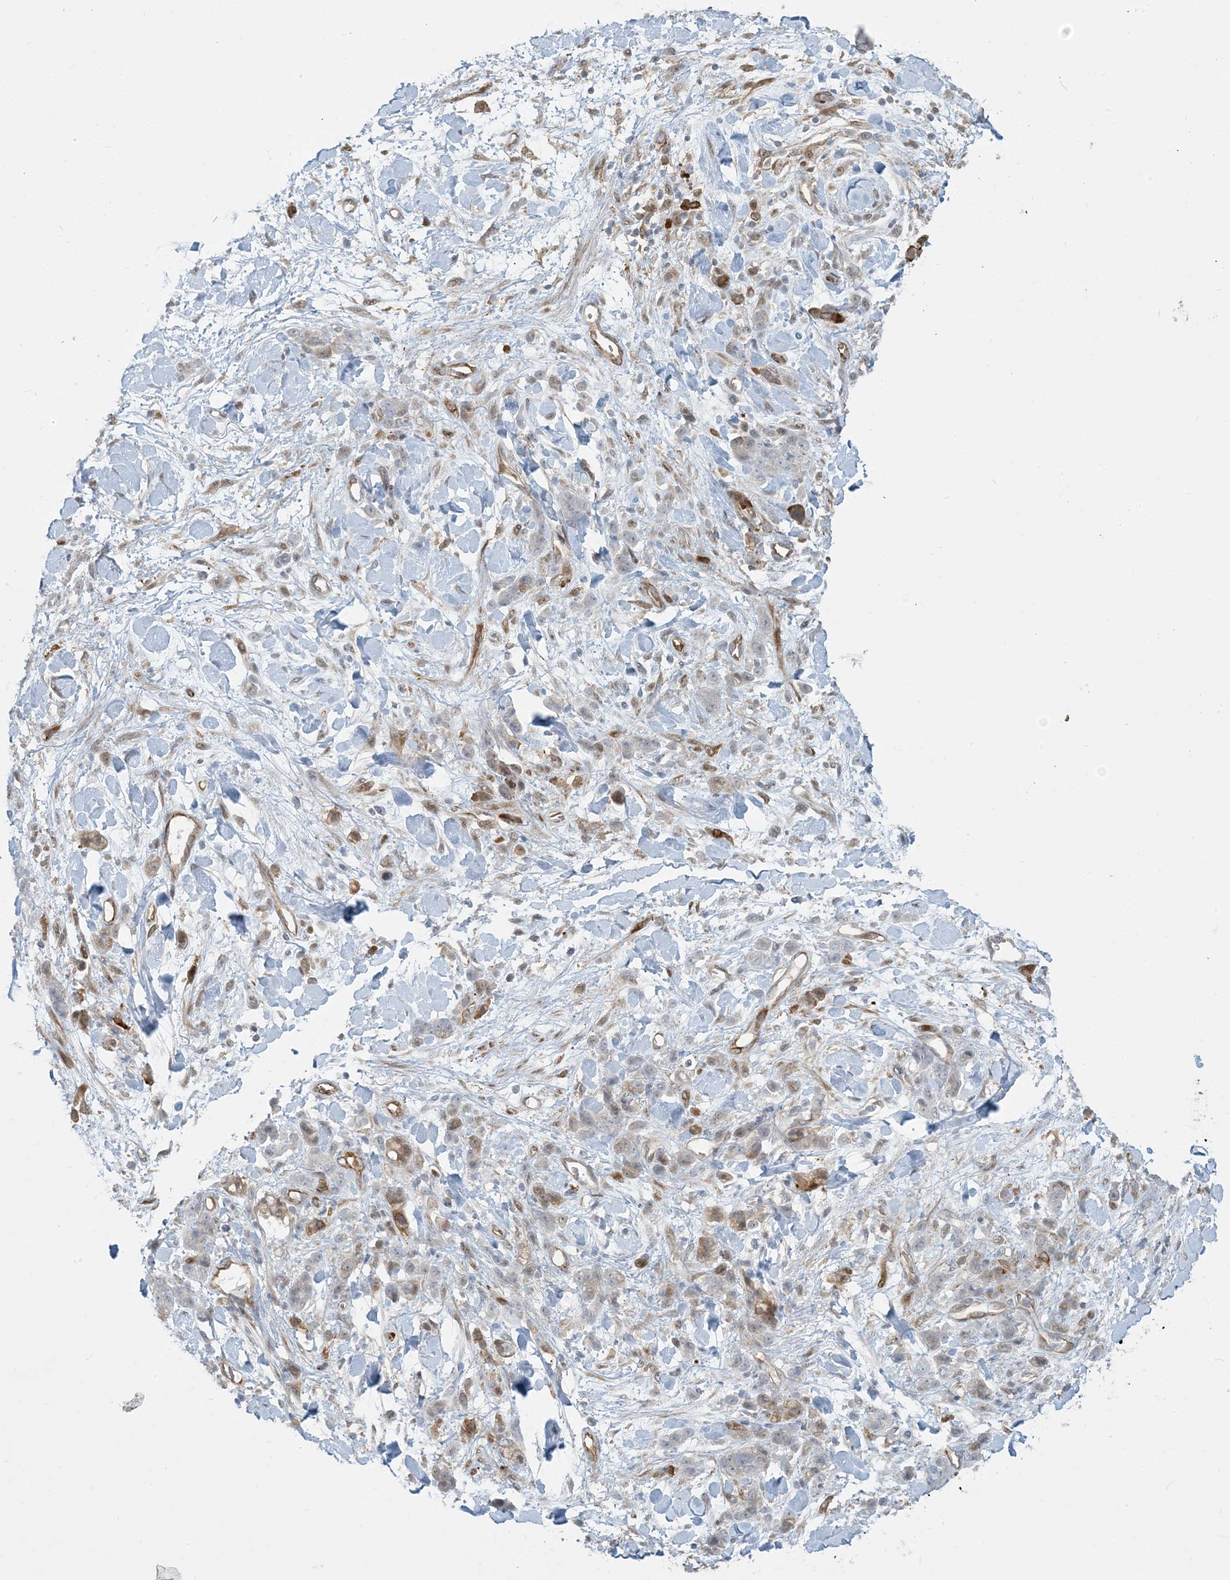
{"staining": {"intensity": "weak", "quantity": "25%-75%", "location": "cytoplasmic/membranous"}, "tissue": "stomach cancer", "cell_type": "Tumor cells", "image_type": "cancer", "snomed": [{"axis": "morphology", "description": "Normal tissue, NOS"}, {"axis": "morphology", "description": "Adenocarcinoma, NOS"}, {"axis": "topography", "description": "Stomach"}], "caption": "IHC staining of adenocarcinoma (stomach), which exhibits low levels of weak cytoplasmic/membranous positivity in approximately 25%-75% of tumor cells indicating weak cytoplasmic/membranous protein staining. The staining was performed using DAB (brown) for protein detection and nuclei were counterstained in hematoxylin (blue).", "gene": "BCORL1", "patient": {"sex": "male", "age": 82}}